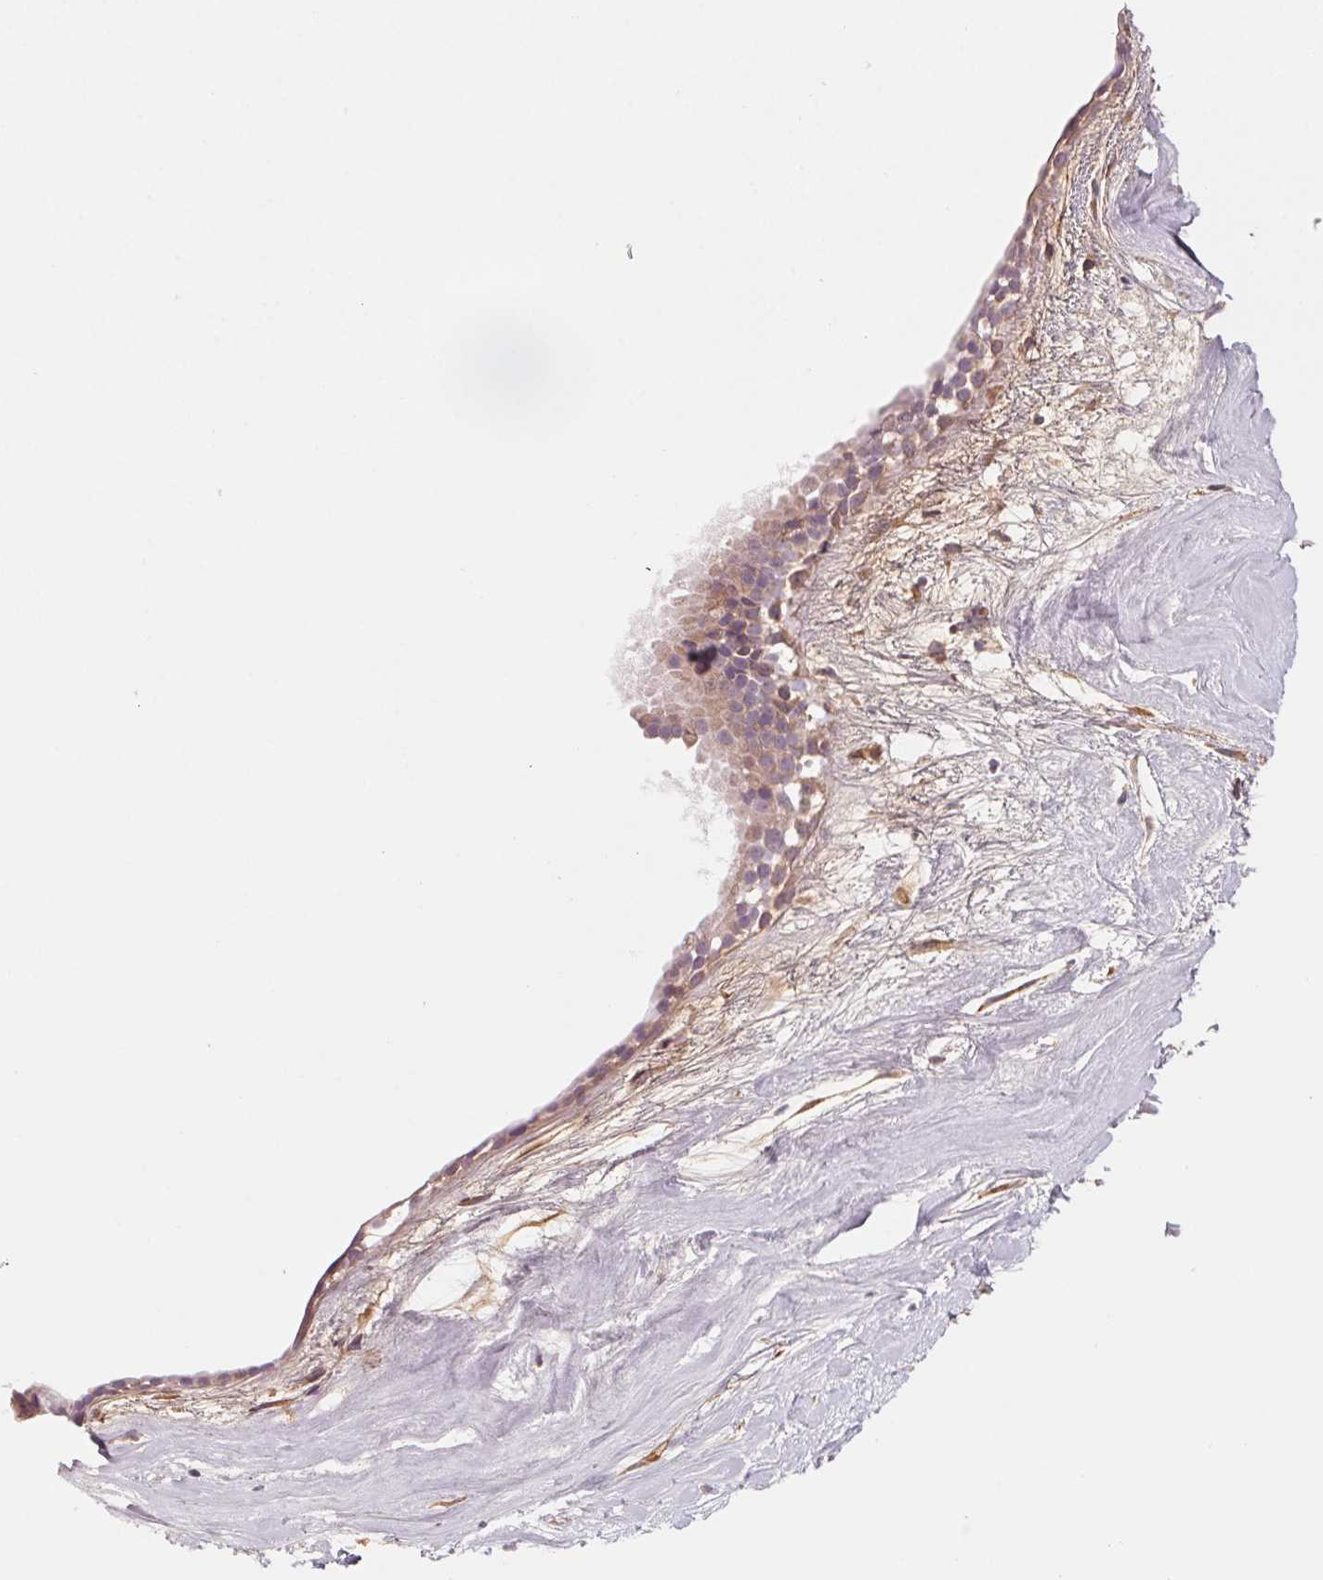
{"staining": {"intensity": "weak", "quantity": "25%-75%", "location": "cytoplasmic/membranous"}, "tissue": "nasopharynx", "cell_type": "Respiratory epithelial cells", "image_type": "normal", "snomed": [{"axis": "morphology", "description": "Normal tissue, NOS"}, {"axis": "topography", "description": "Nasopharynx"}], "caption": "An image showing weak cytoplasmic/membranous expression in about 25%-75% of respiratory epithelial cells in benign nasopharynx, as visualized by brown immunohistochemical staining.", "gene": "CCDC112", "patient": {"sex": "male", "age": 24}}